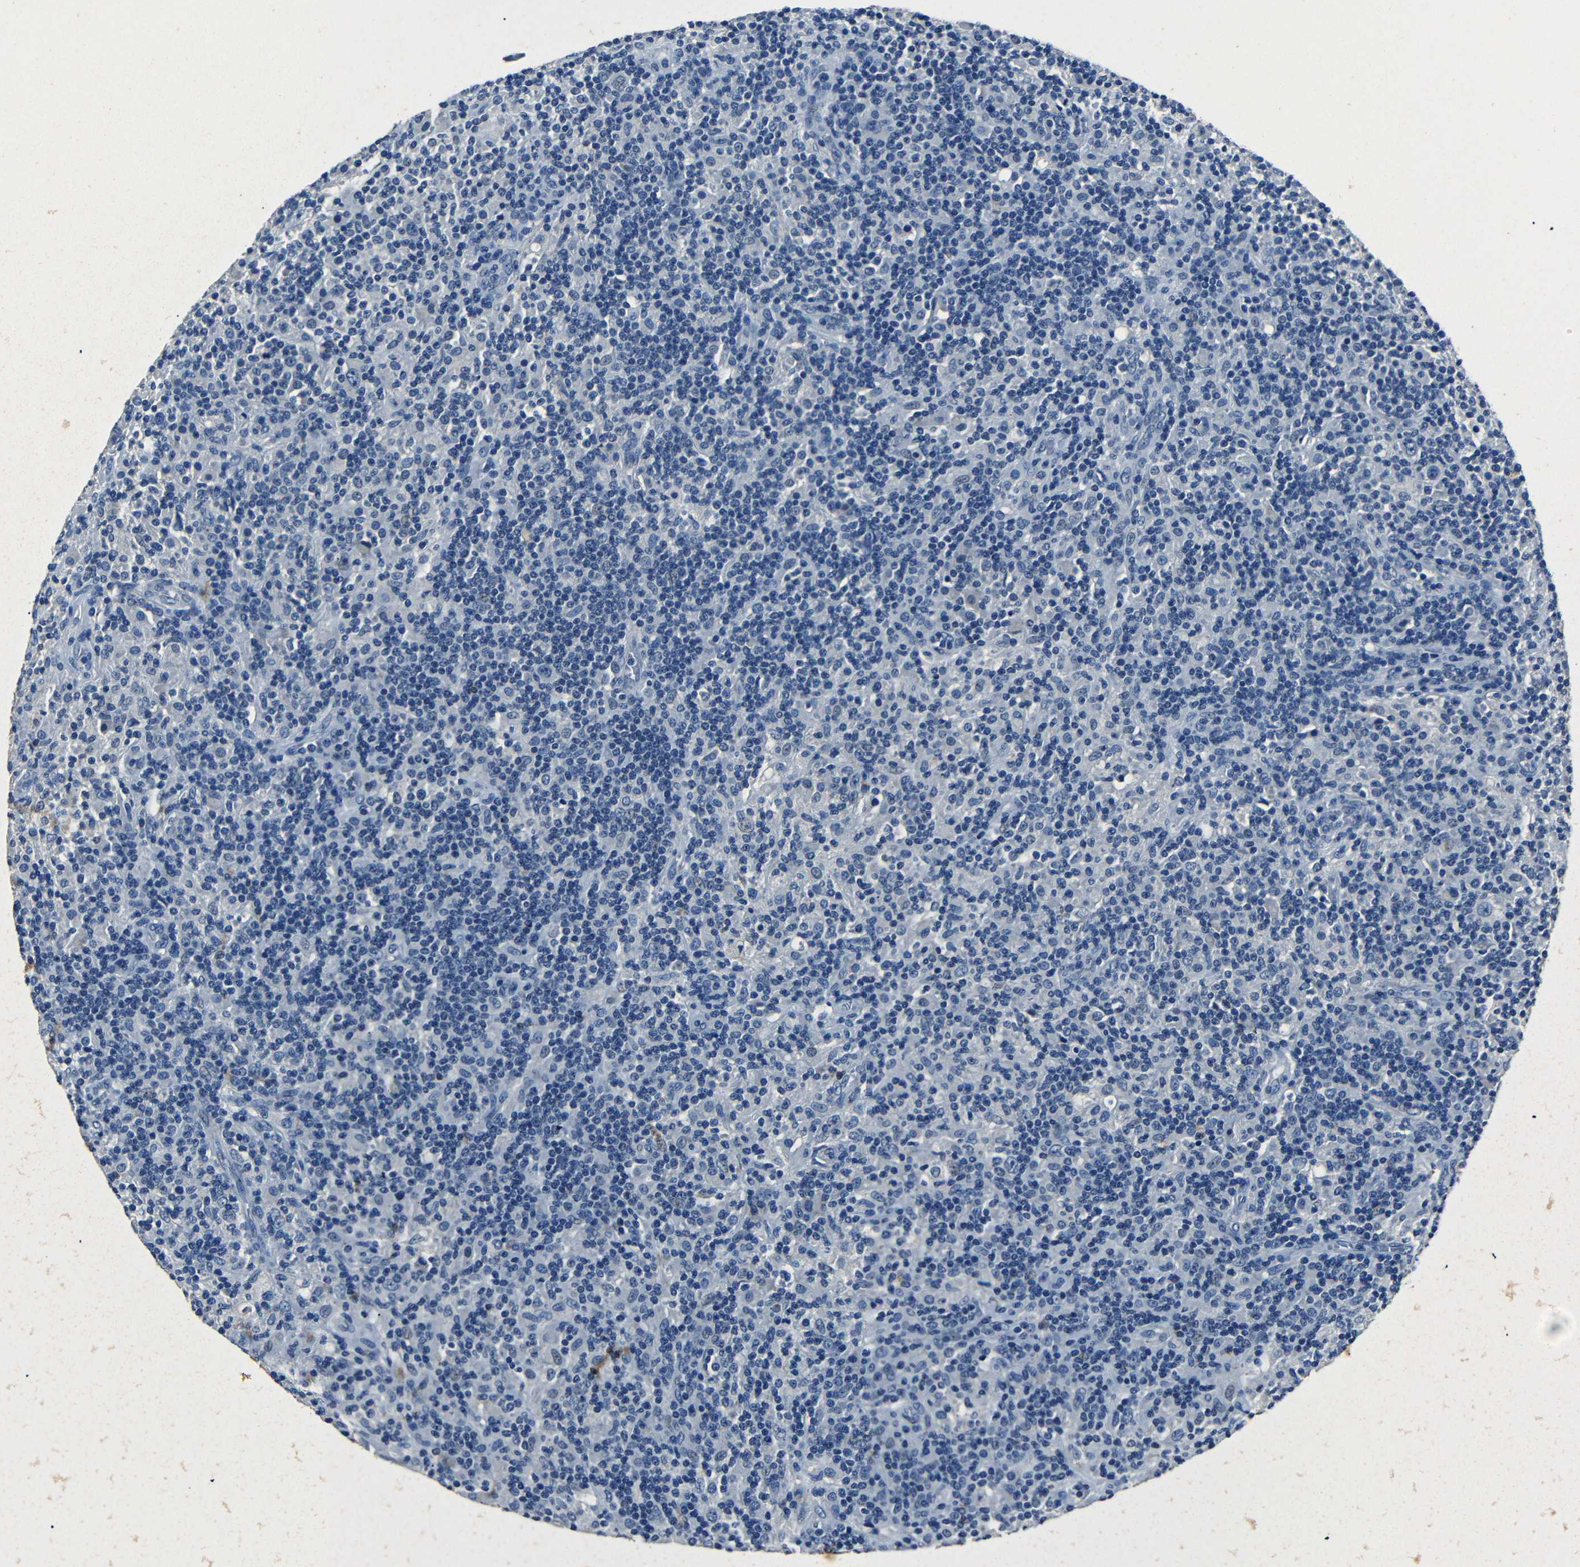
{"staining": {"intensity": "negative", "quantity": "none", "location": "none"}, "tissue": "lymphoma", "cell_type": "Tumor cells", "image_type": "cancer", "snomed": [{"axis": "morphology", "description": "Hodgkin's disease, NOS"}, {"axis": "topography", "description": "Lymph node"}], "caption": "This is an immunohistochemistry (IHC) histopathology image of Hodgkin's disease. There is no staining in tumor cells.", "gene": "NCMAP", "patient": {"sex": "male", "age": 70}}